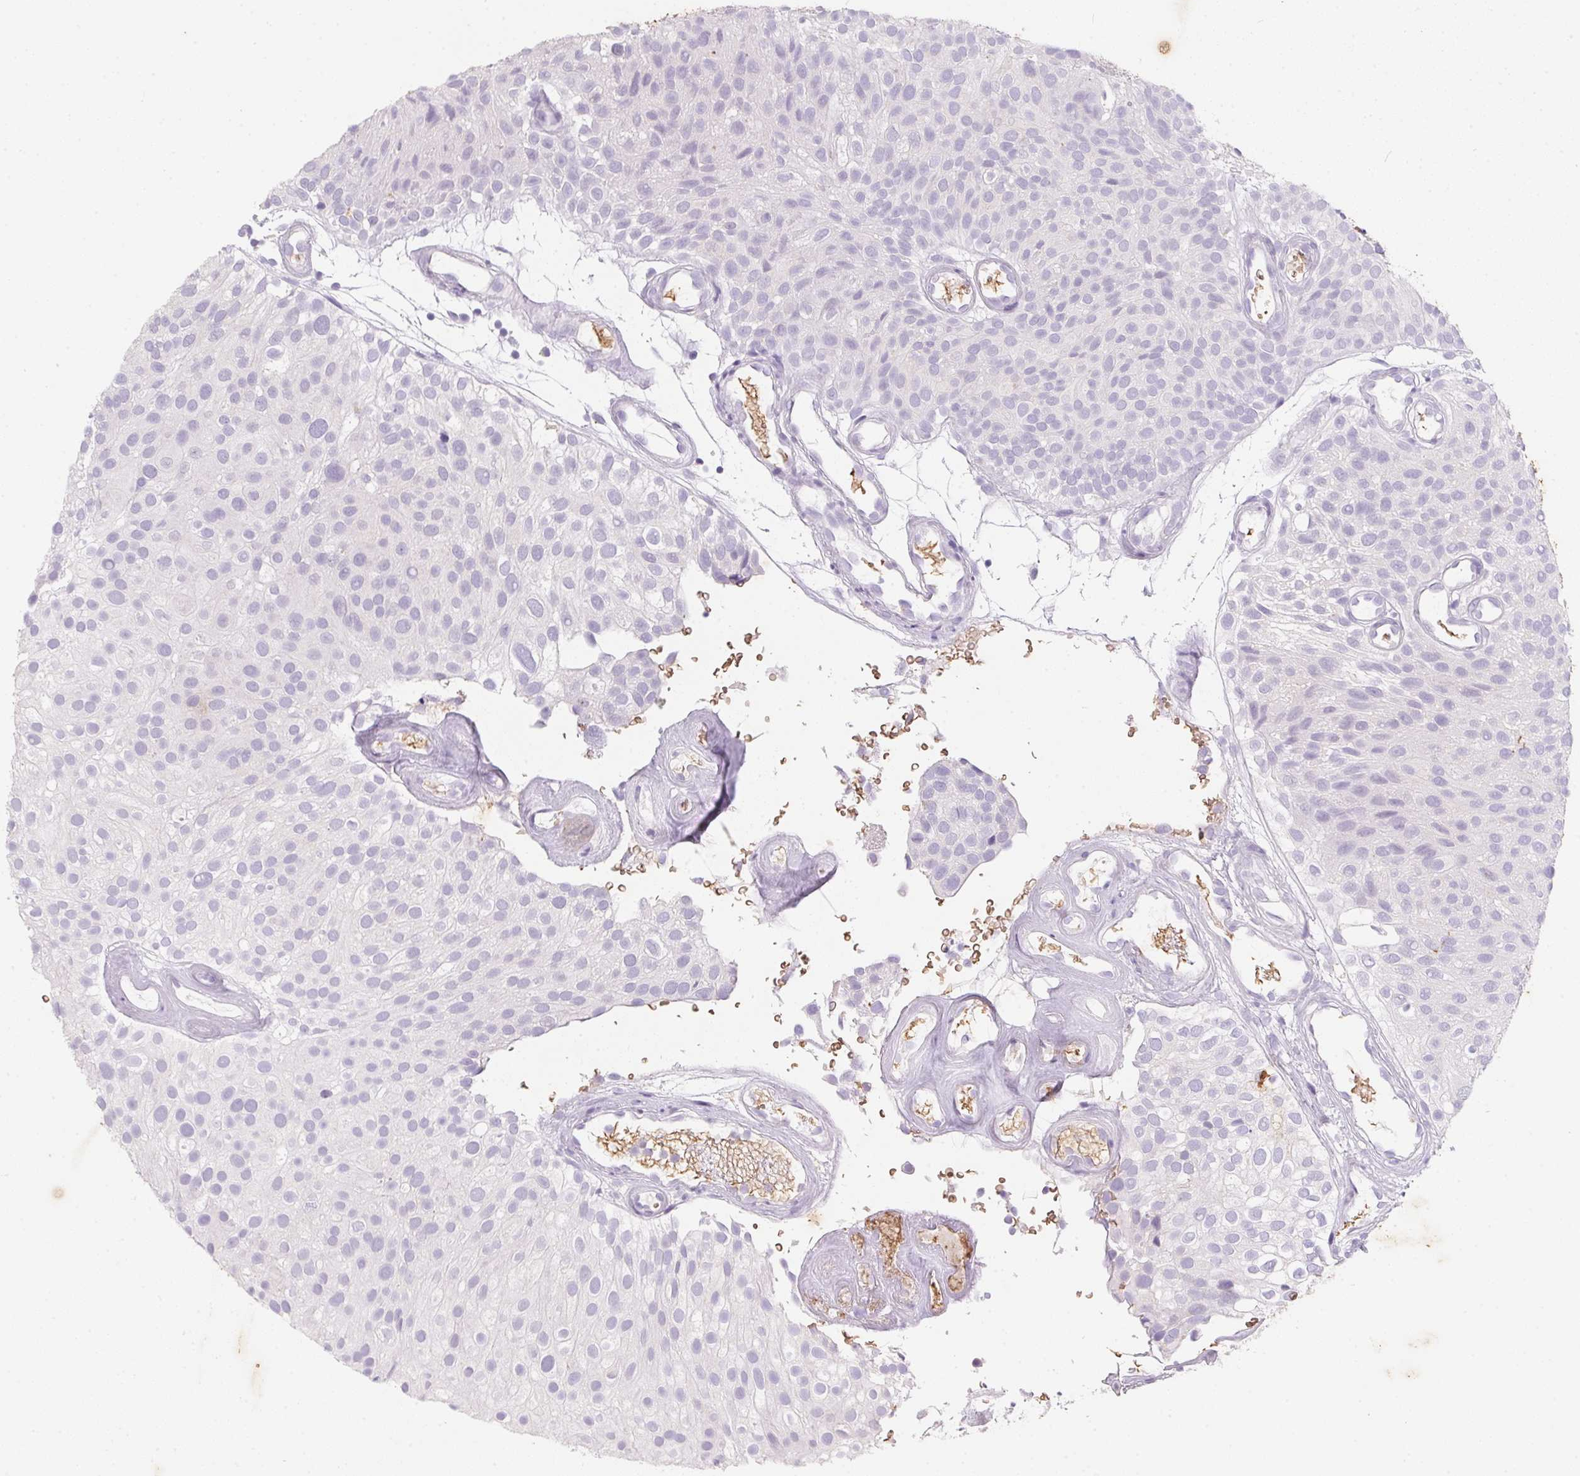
{"staining": {"intensity": "negative", "quantity": "none", "location": "none"}, "tissue": "urothelial cancer", "cell_type": "Tumor cells", "image_type": "cancer", "snomed": [{"axis": "morphology", "description": "Urothelial carcinoma, Low grade"}, {"axis": "topography", "description": "Urinary bladder"}], "caption": "This is an immunohistochemistry (IHC) histopathology image of urothelial carcinoma (low-grade). There is no staining in tumor cells.", "gene": "DCD", "patient": {"sex": "male", "age": 78}}